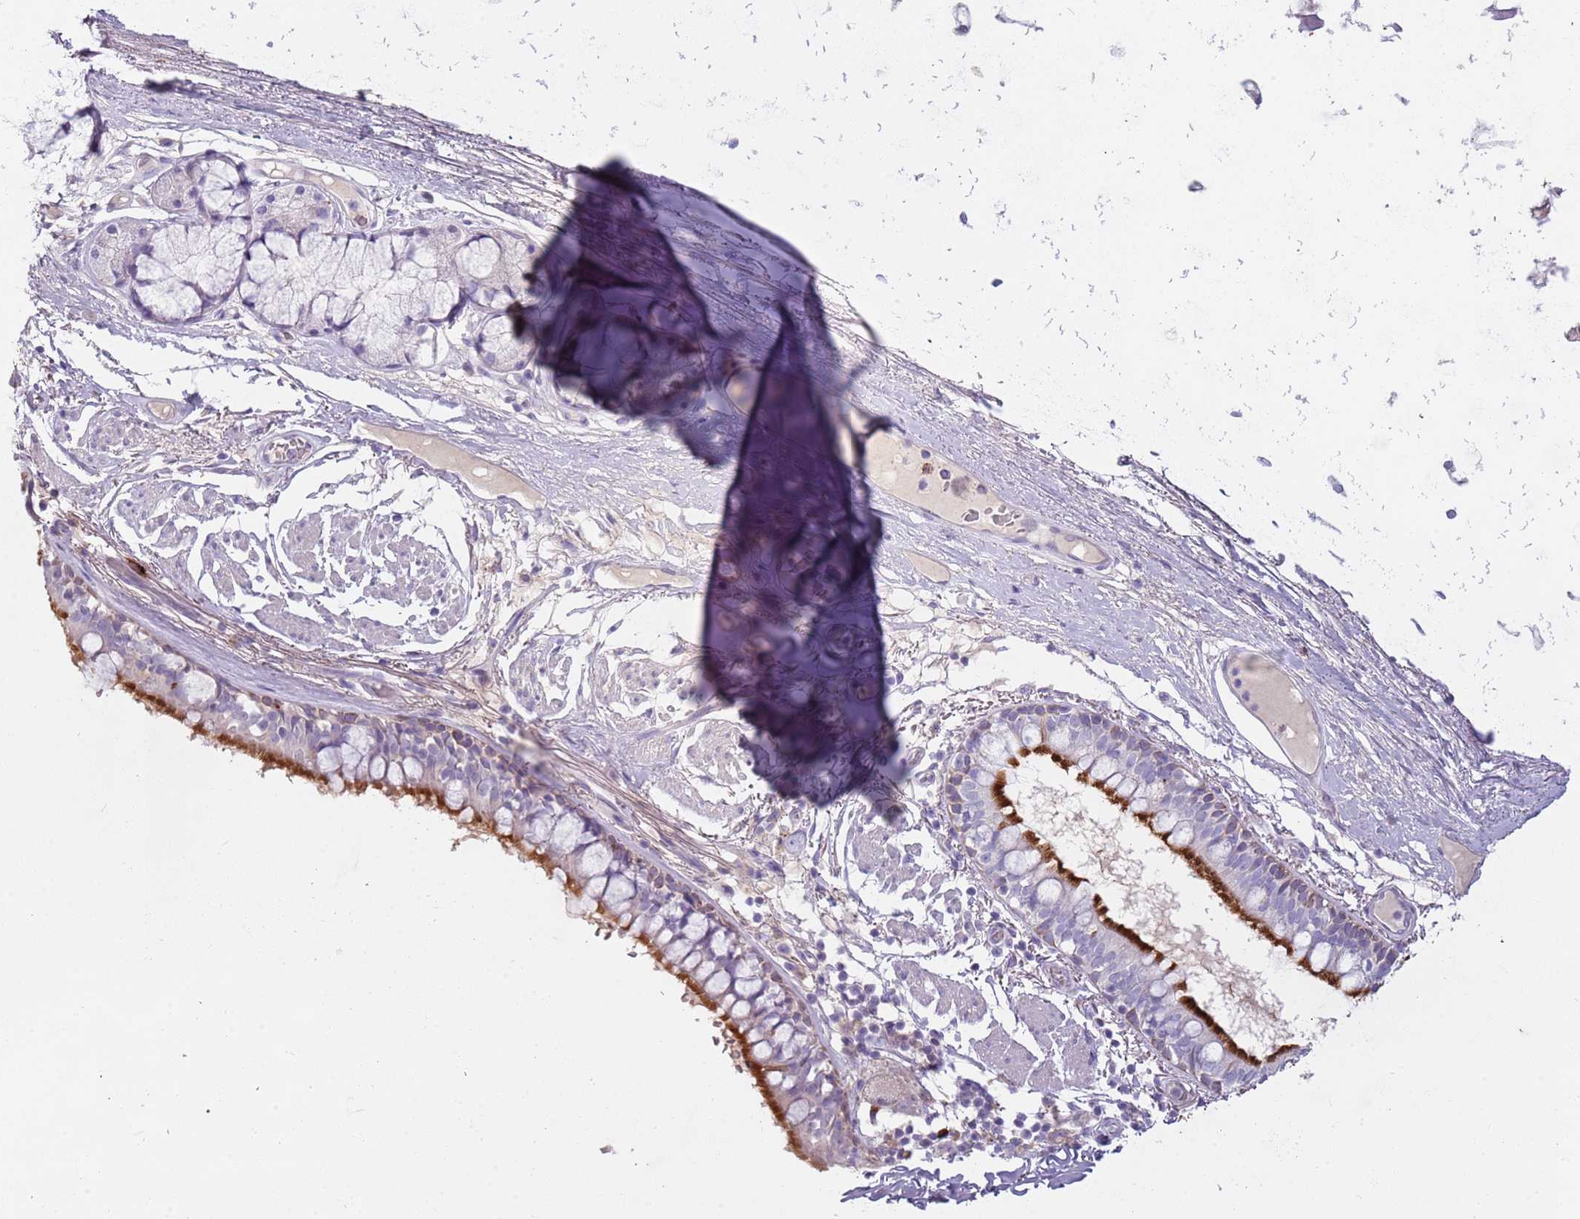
{"staining": {"intensity": "strong", "quantity": ">75%", "location": "cytoplasmic/membranous"}, "tissue": "bronchus", "cell_type": "Respiratory epithelial cells", "image_type": "normal", "snomed": [{"axis": "morphology", "description": "Normal tissue, NOS"}, {"axis": "topography", "description": "Bronchus"}], "caption": "The micrograph shows a brown stain indicating the presence of a protein in the cytoplasmic/membranous of respiratory epithelial cells in bronchus. (DAB = brown stain, brightfield microscopy at high magnification).", "gene": "NWD2", "patient": {"sex": "male", "age": 70}}